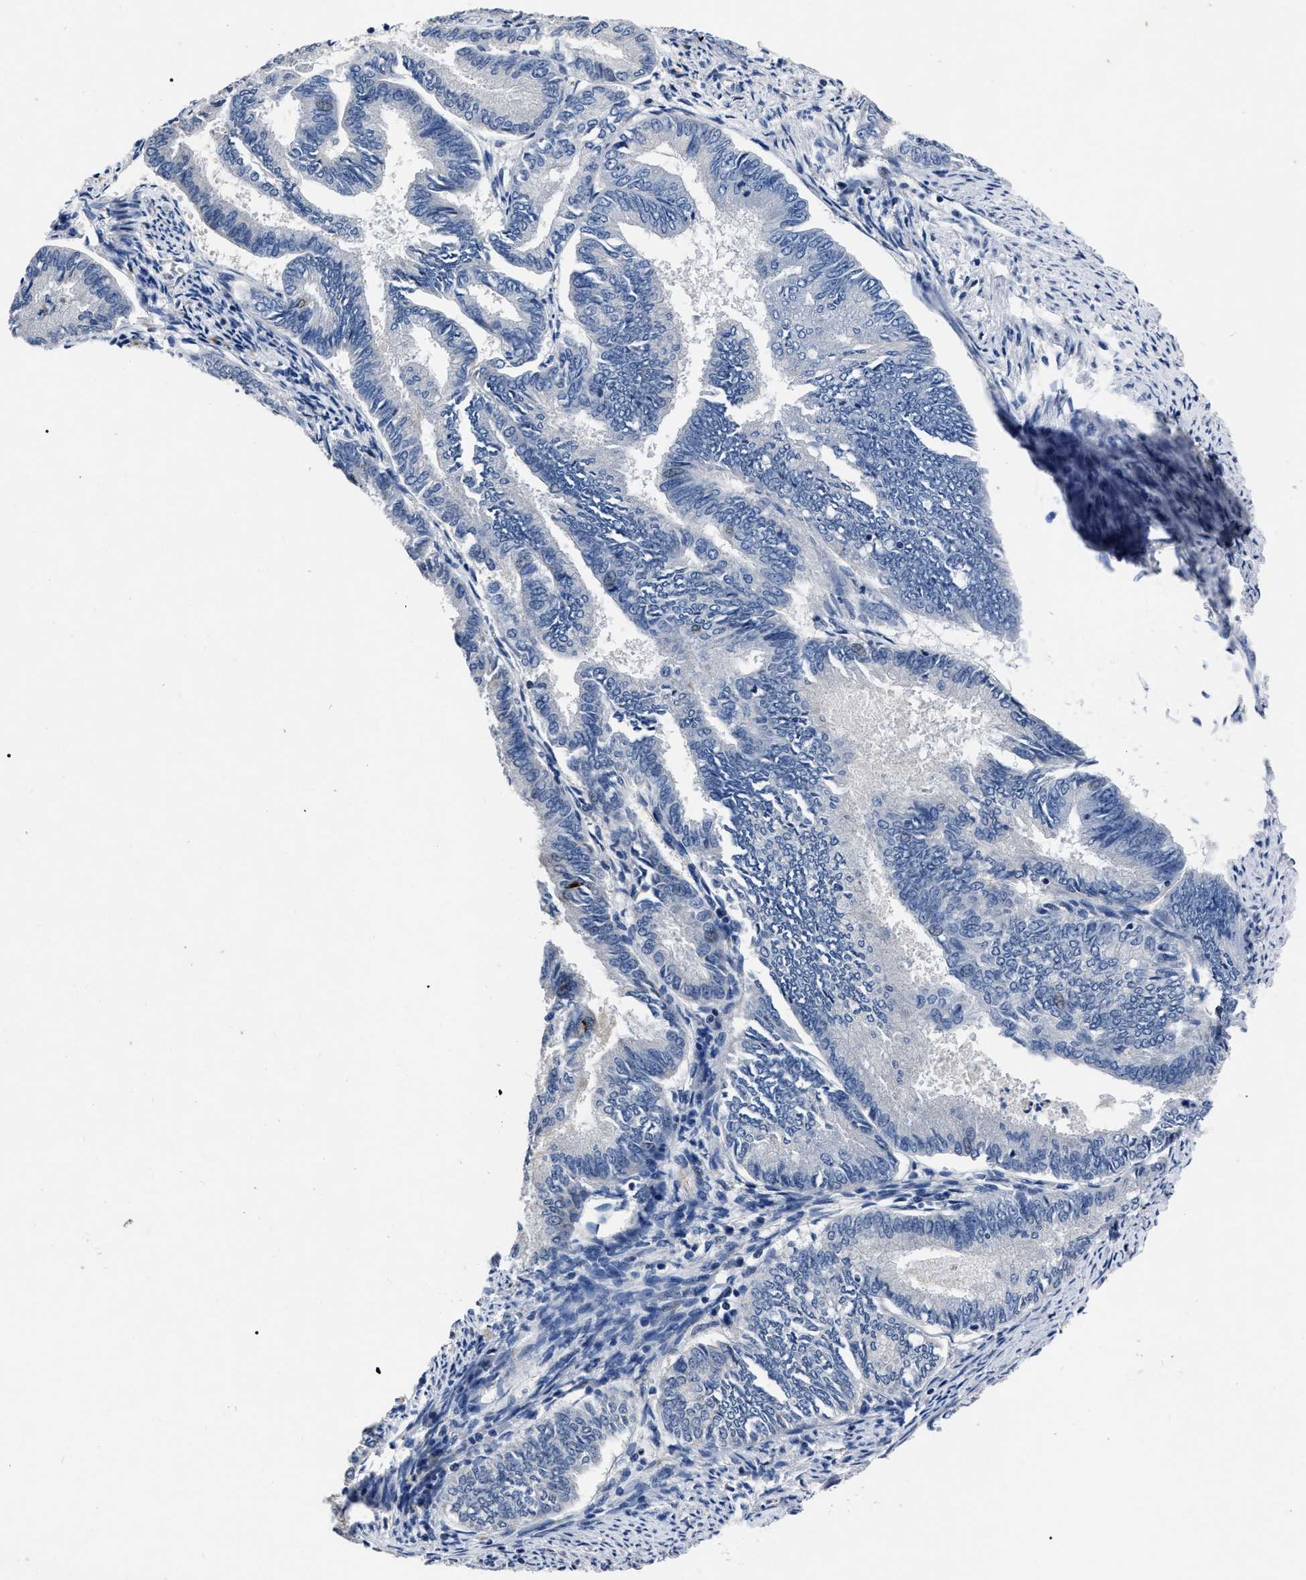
{"staining": {"intensity": "negative", "quantity": "none", "location": "none"}, "tissue": "endometrial cancer", "cell_type": "Tumor cells", "image_type": "cancer", "snomed": [{"axis": "morphology", "description": "Adenocarcinoma, NOS"}, {"axis": "topography", "description": "Endometrium"}], "caption": "Immunohistochemistry (IHC) of human endometrial cancer (adenocarcinoma) shows no expression in tumor cells.", "gene": "OR10G3", "patient": {"sex": "female", "age": 86}}